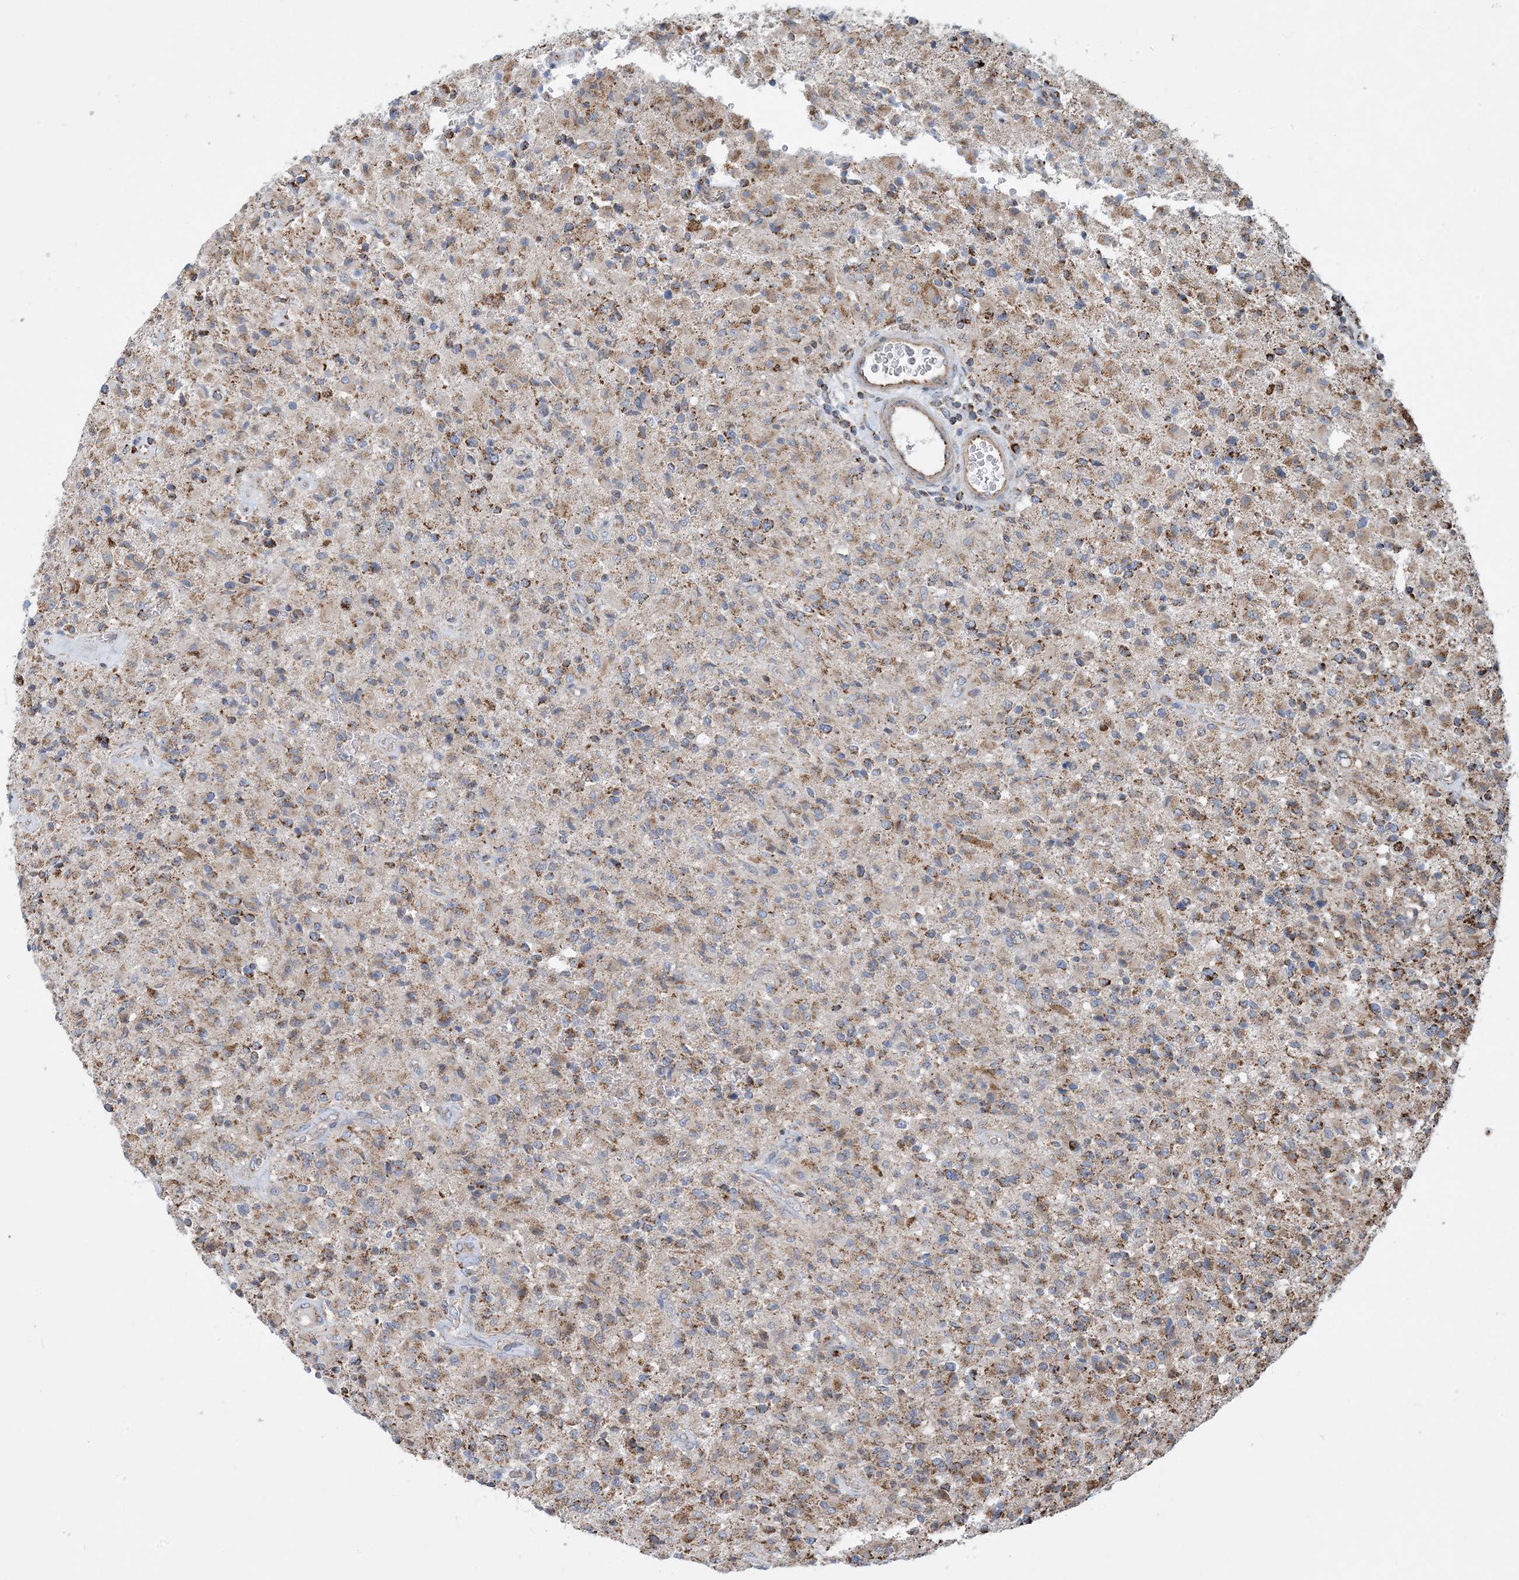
{"staining": {"intensity": "moderate", "quantity": "25%-75%", "location": "cytoplasmic/membranous"}, "tissue": "glioma", "cell_type": "Tumor cells", "image_type": "cancer", "snomed": [{"axis": "morphology", "description": "Glioma, malignant, High grade"}, {"axis": "topography", "description": "Brain"}], "caption": "There is medium levels of moderate cytoplasmic/membranous staining in tumor cells of glioma, as demonstrated by immunohistochemical staining (brown color).", "gene": "PCDHGA1", "patient": {"sex": "female", "age": 57}}